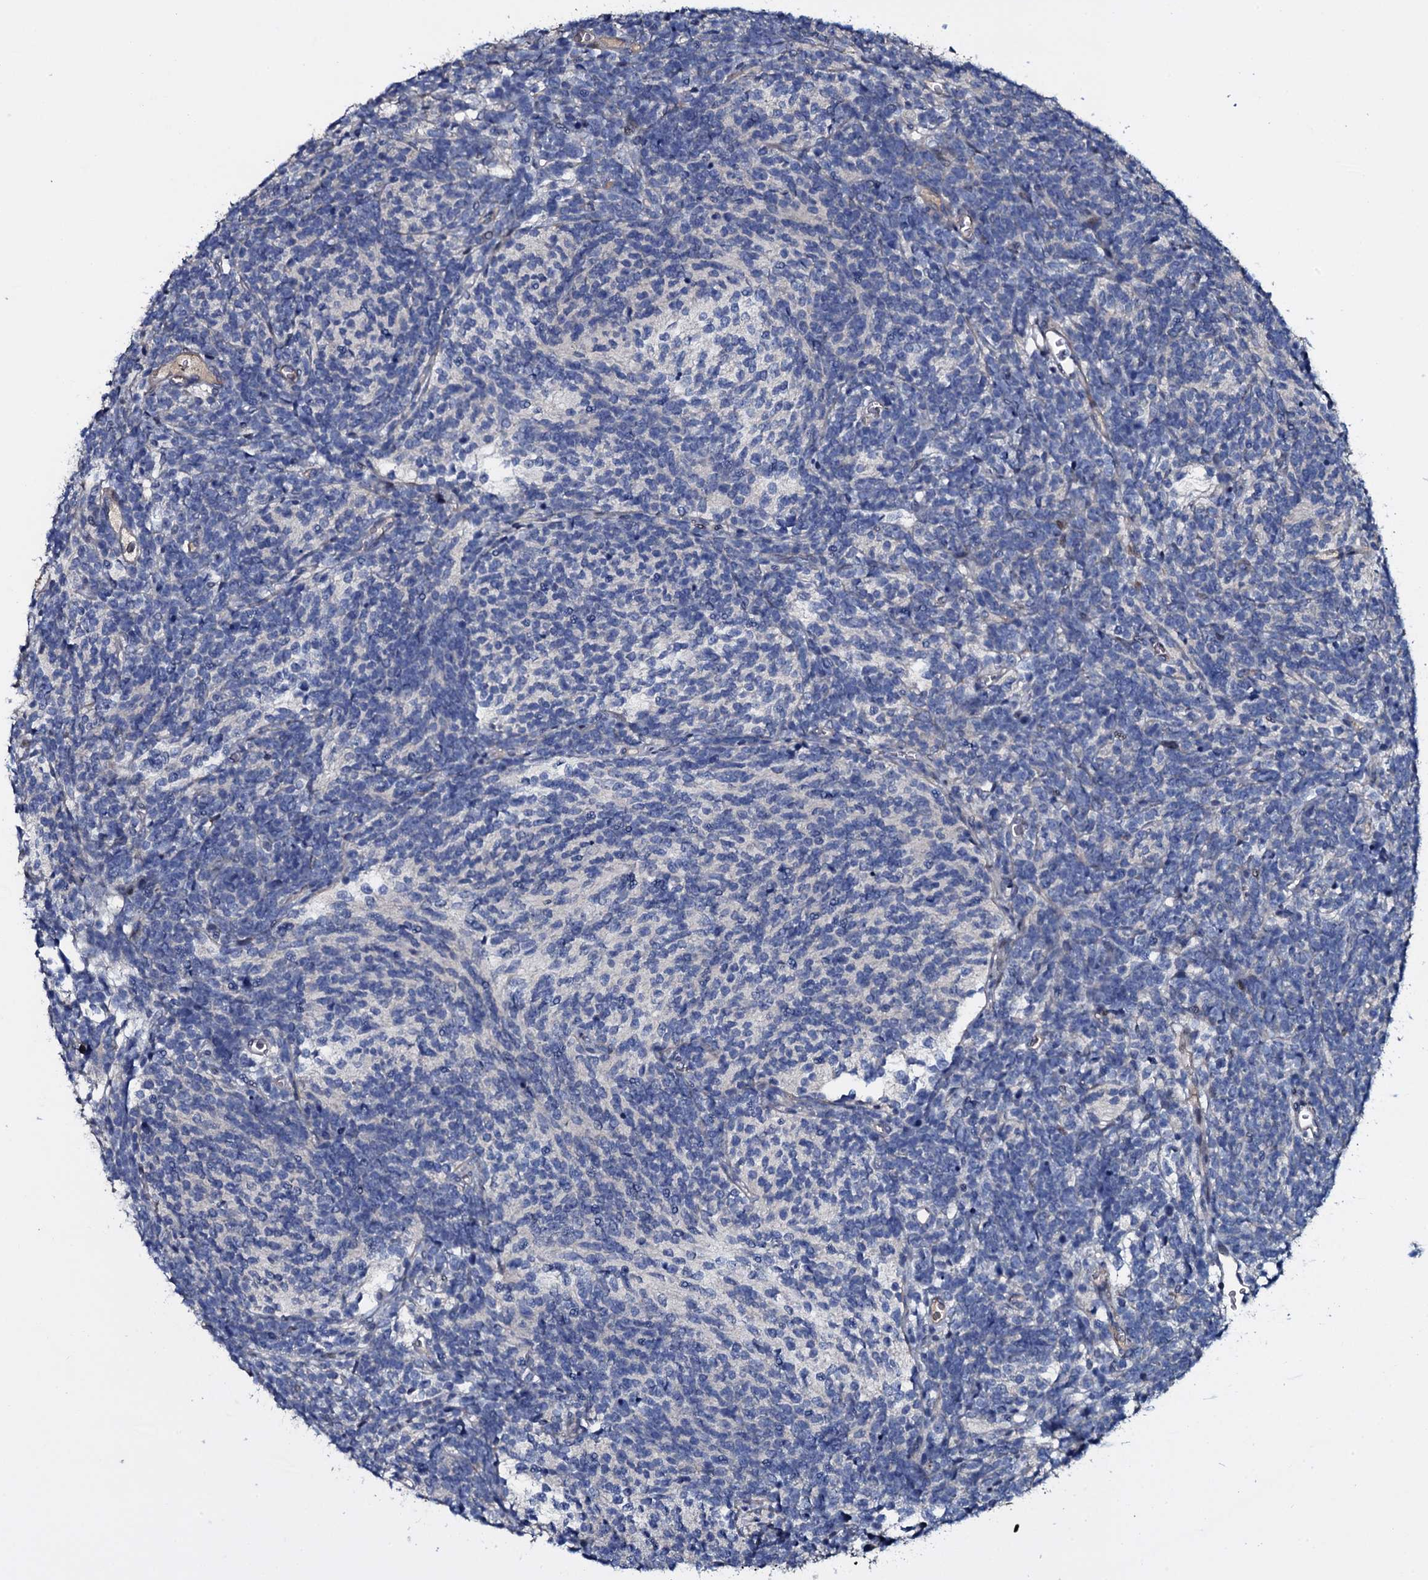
{"staining": {"intensity": "negative", "quantity": "none", "location": "none"}, "tissue": "glioma", "cell_type": "Tumor cells", "image_type": "cancer", "snomed": [{"axis": "morphology", "description": "Glioma, malignant, Low grade"}, {"axis": "topography", "description": "Brain"}], "caption": "This is a photomicrograph of immunohistochemistry staining of glioma, which shows no expression in tumor cells. Nuclei are stained in blue.", "gene": "LYG2", "patient": {"sex": "female", "age": 1}}